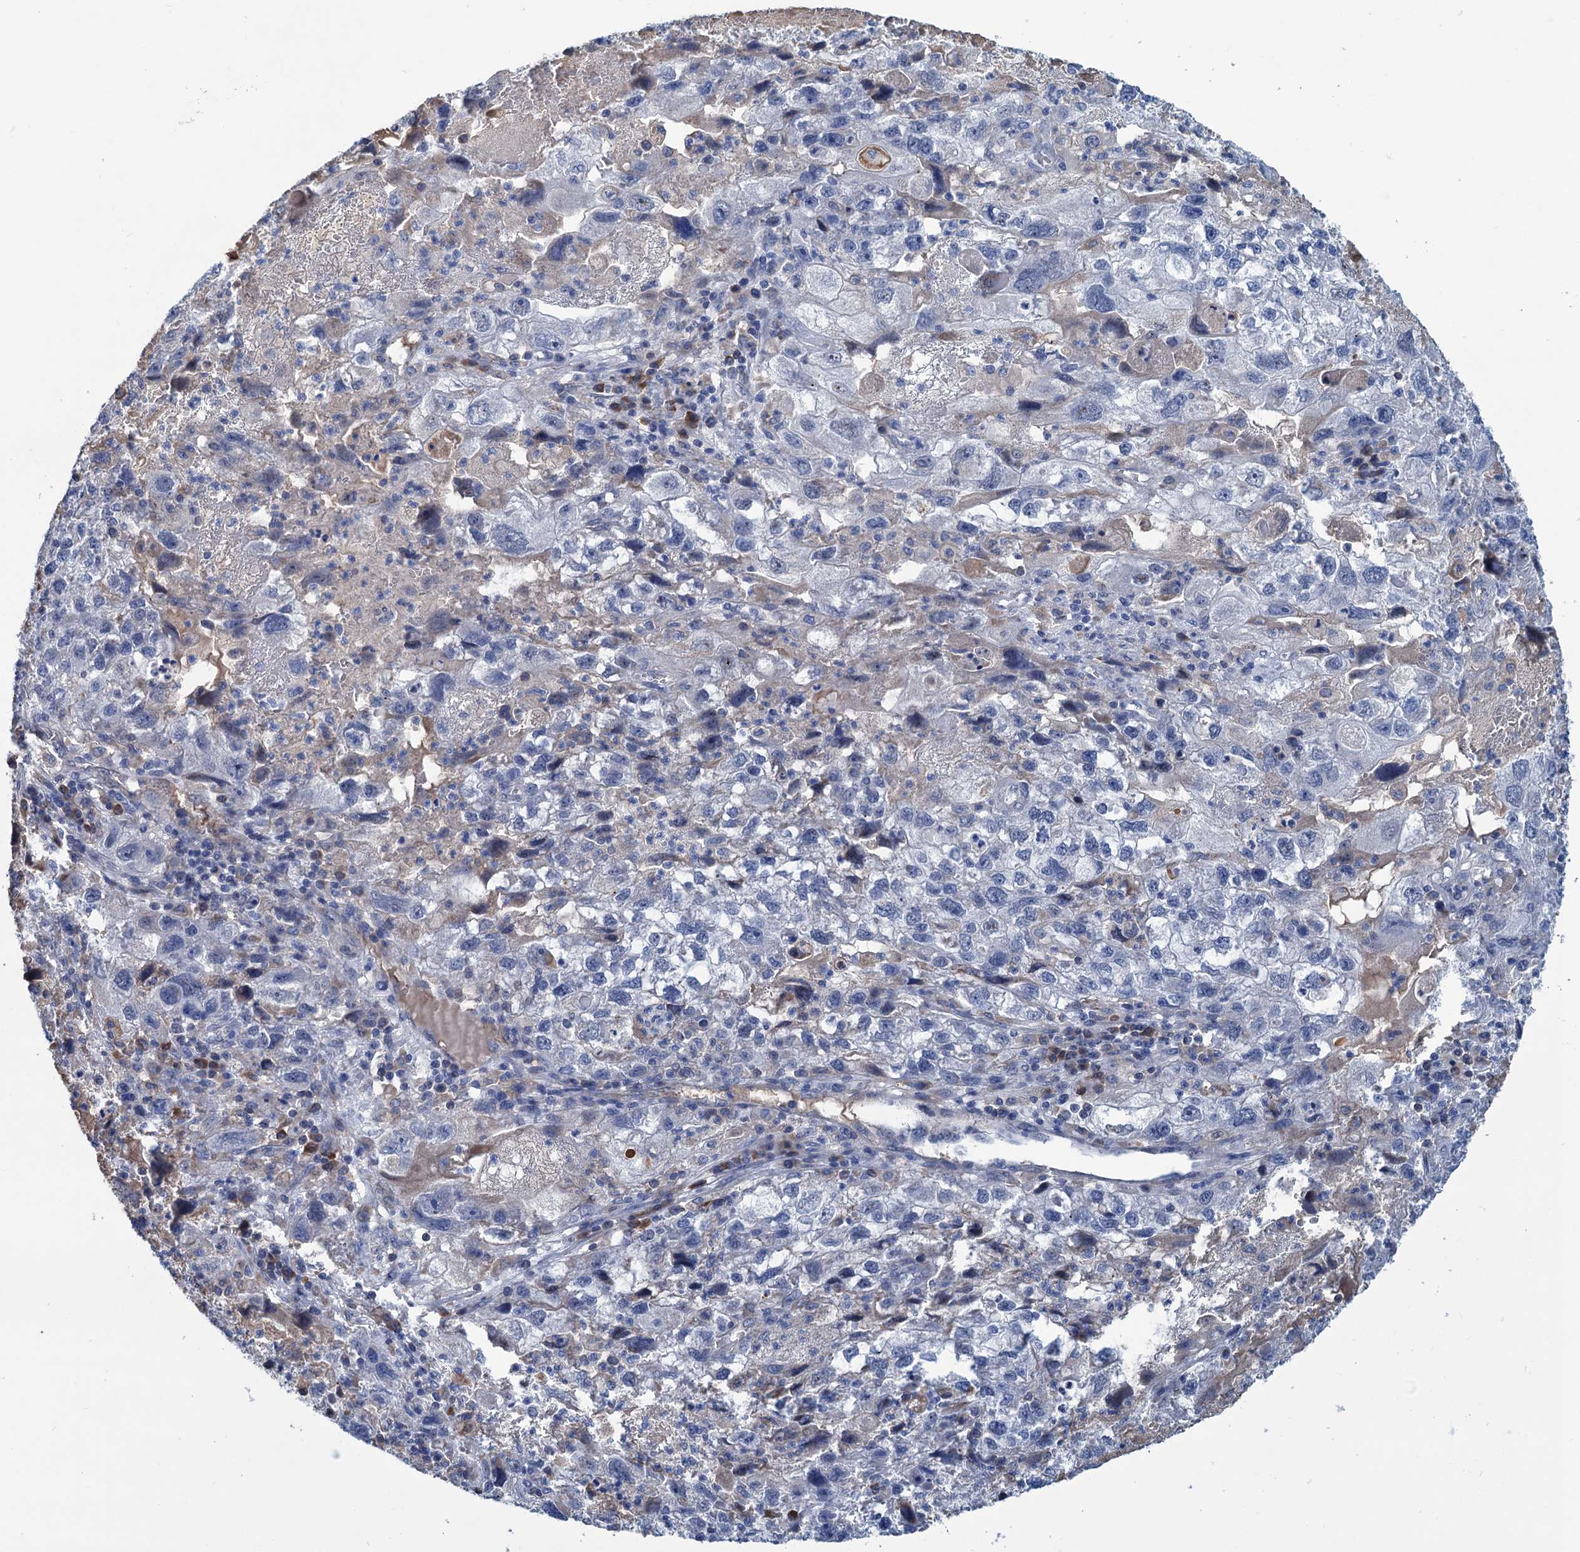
{"staining": {"intensity": "weak", "quantity": "<25%", "location": "cytoplasmic/membranous"}, "tissue": "endometrial cancer", "cell_type": "Tumor cells", "image_type": "cancer", "snomed": [{"axis": "morphology", "description": "Adenocarcinoma, NOS"}, {"axis": "topography", "description": "Endometrium"}], "caption": "High power microscopy micrograph of an IHC photomicrograph of endometrial adenocarcinoma, revealing no significant staining in tumor cells. Nuclei are stained in blue.", "gene": "LPIN1", "patient": {"sex": "female", "age": 49}}